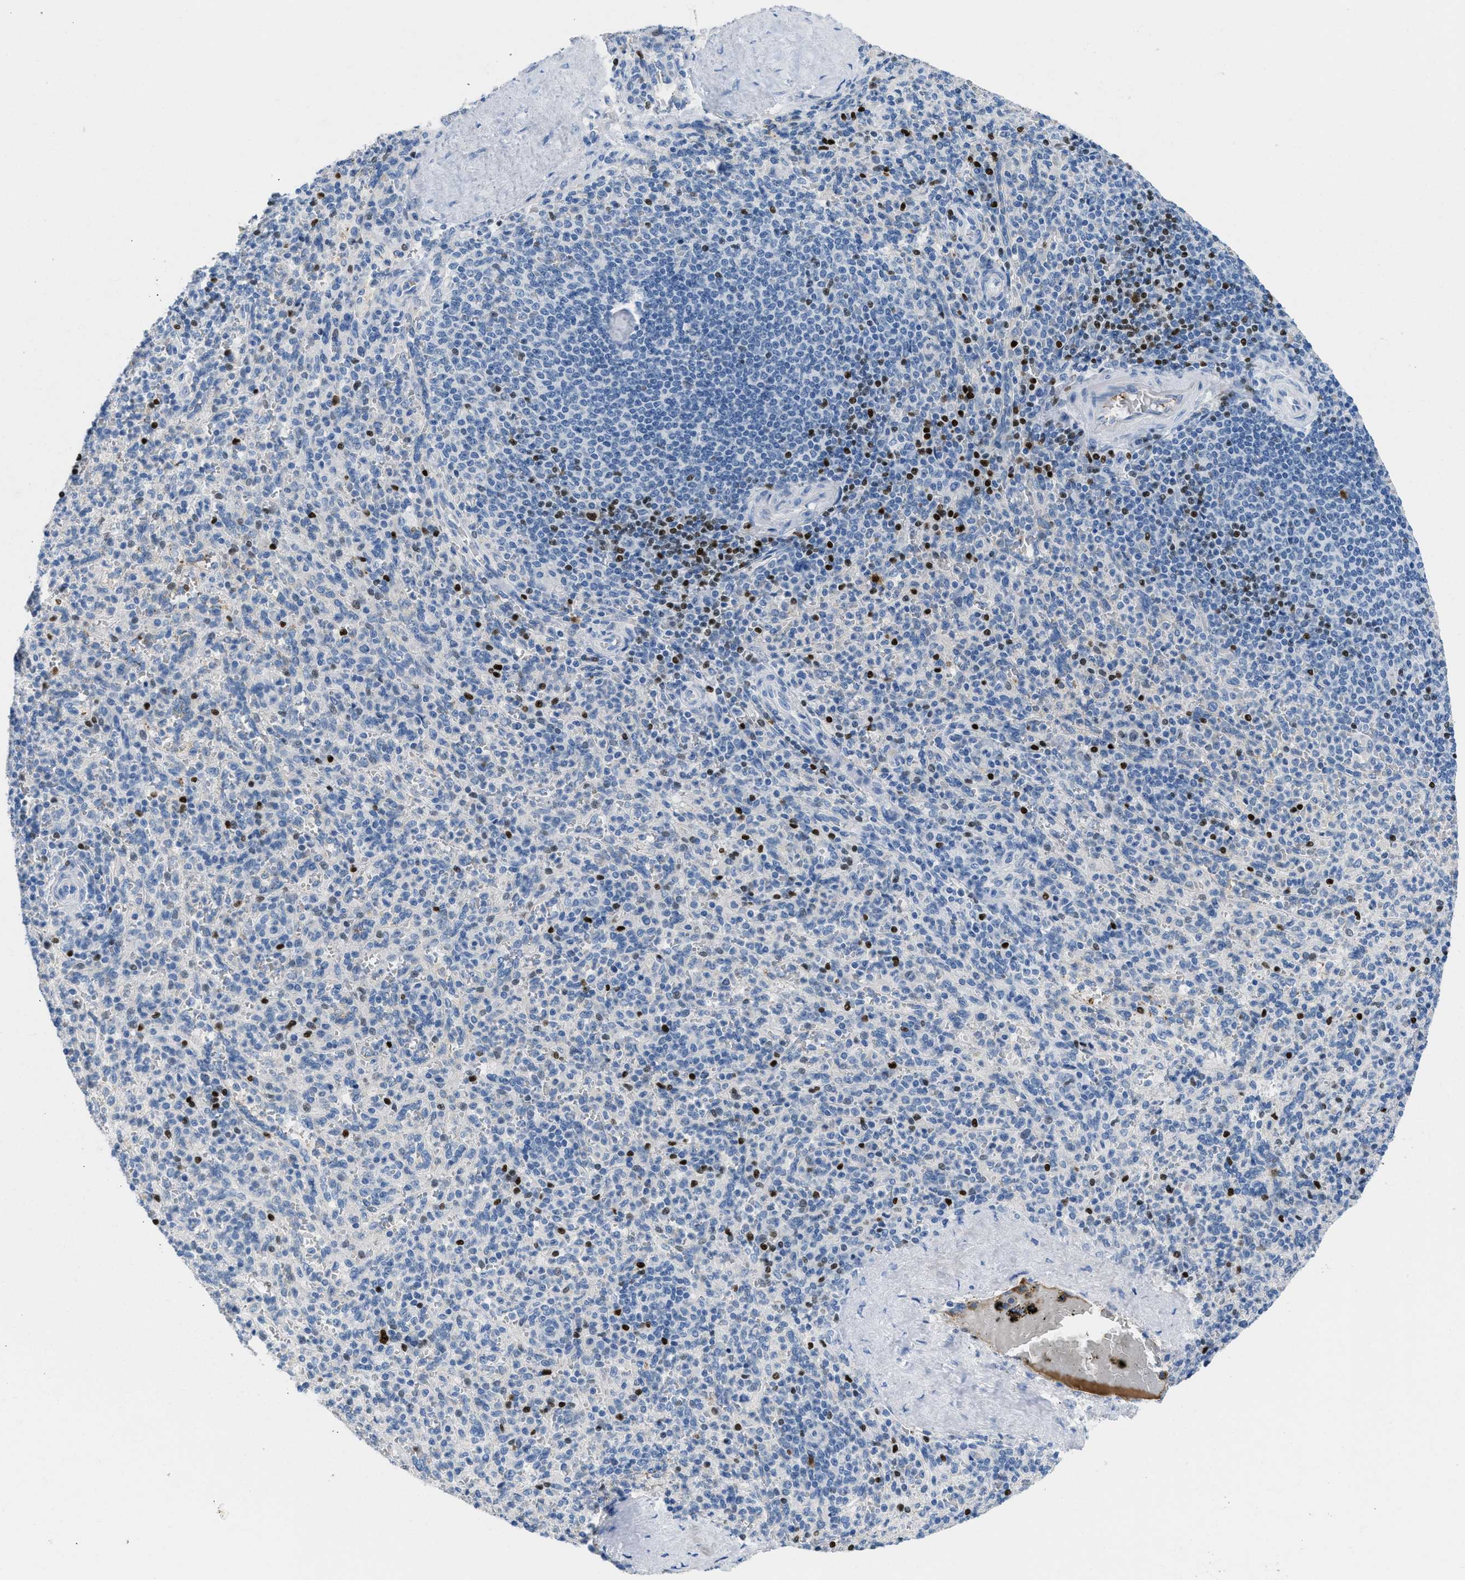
{"staining": {"intensity": "strong", "quantity": "<25%", "location": "nuclear"}, "tissue": "spleen", "cell_type": "Cells in red pulp", "image_type": "normal", "snomed": [{"axis": "morphology", "description": "Normal tissue, NOS"}, {"axis": "topography", "description": "Spleen"}], "caption": "IHC (DAB) staining of normal spleen displays strong nuclear protein staining in approximately <25% of cells in red pulp. Nuclei are stained in blue.", "gene": "LEF1", "patient": {"sex": "male", "age": 36}}